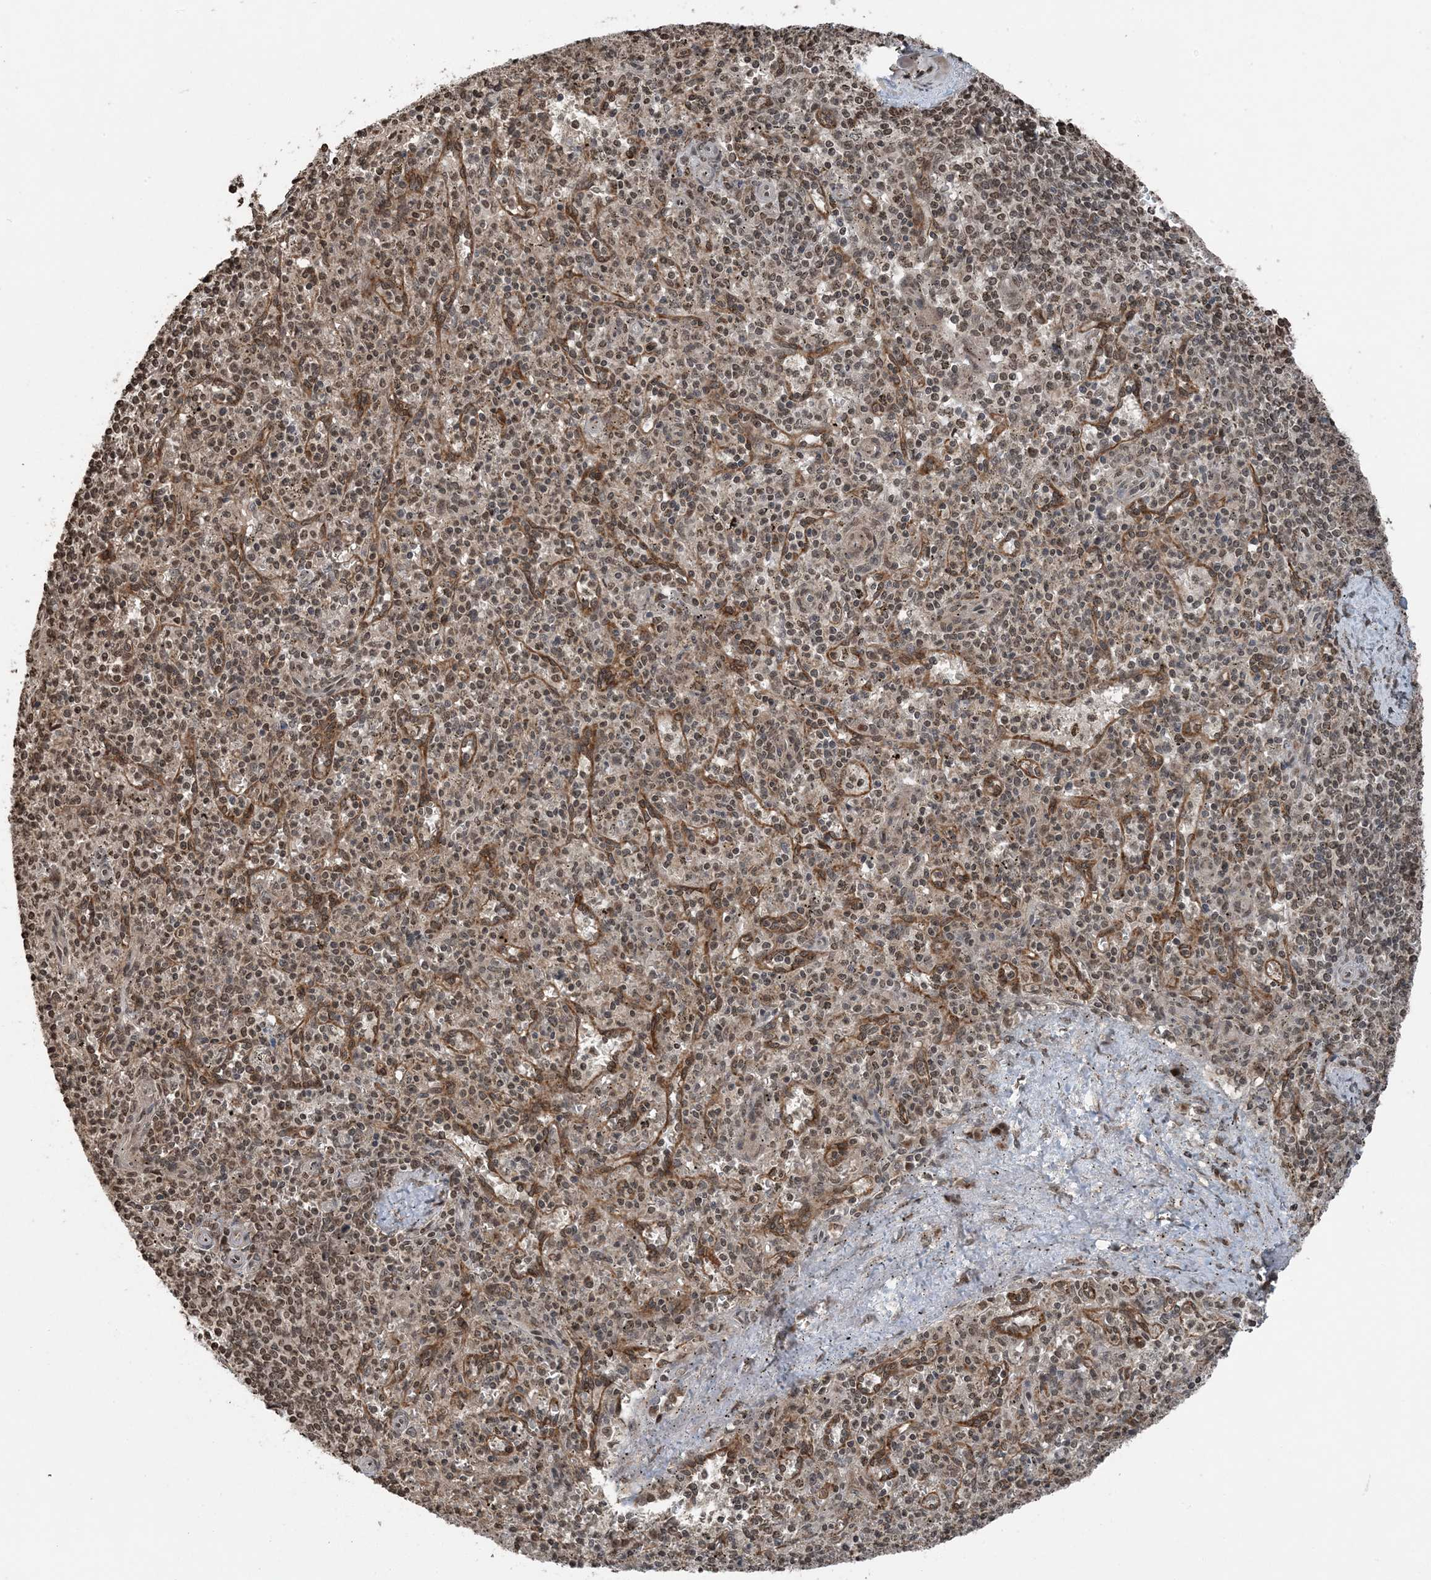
{"staining": {"intensity": "moderate", "quantity": "25%-75%", "location": "nuclear"}, "tissue": "spleen", "cell_type": "Cells in red pulp", "image_type": "normal", "snomed": [{"axis": "morphology", "description": "Normal tissue, NOS"}, {"axis": "topography", "description": "Spleen"}], "caption": "Immunohistochemistry (IHC) micrograph of unremarkable spleen: spleen stained using immunohistochemistry (IHC) shows medium levels of moderate protein expression localized specifically in the nuclear of cells in red pulp, appearing as a nuclear brown color.", "gene": "ZFAND2B", "patient": {"sex": "male", "age": 72}}